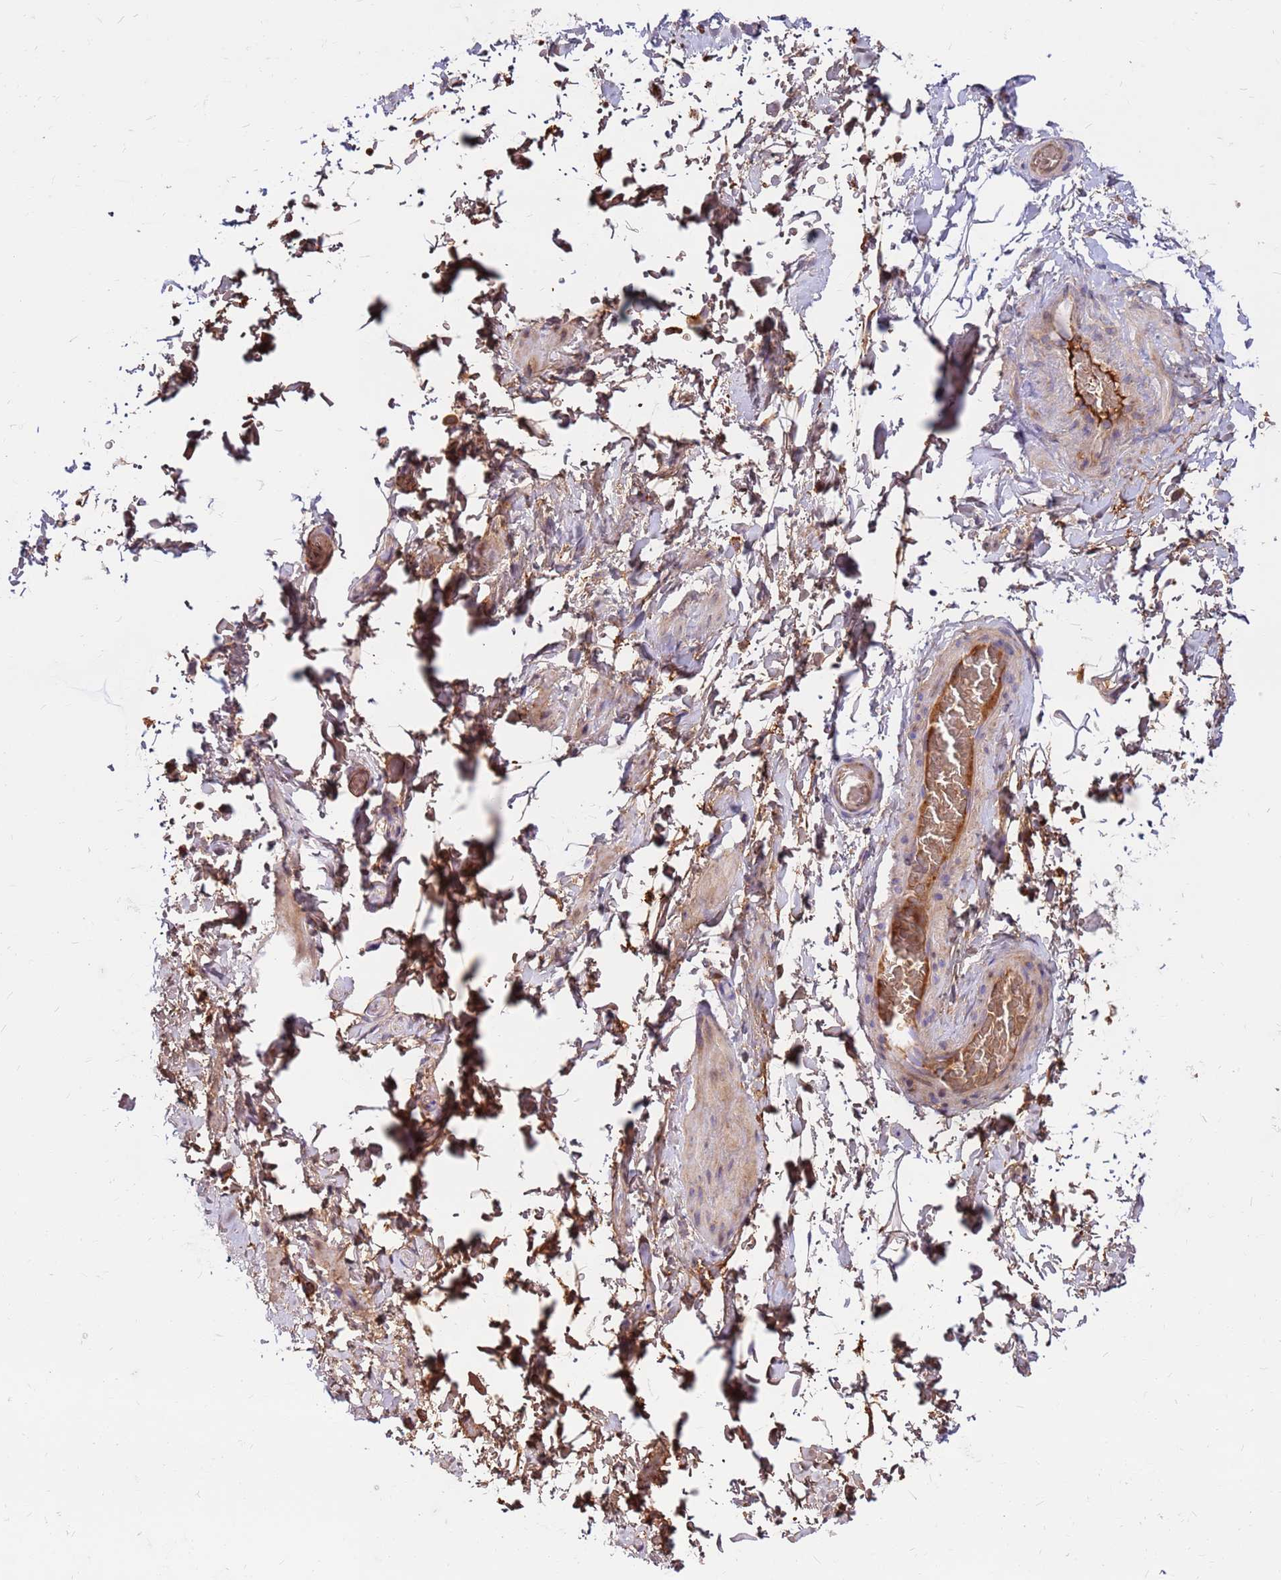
{"staining": {"intensity": "moderate", "quantity": "<25%", "location": "cytoplasmic/membranous"}, "tissue": "adipose tissue", "cell_type": "Adipocytes", "image_type": "normal", "snomed": [{"axis": "morphology", "description": "Normal tissue, NOS"}, {"axis": "topography", "description": "Soft tissue"}, {"axis": "topography", "description": "Vascular tissue"}], "caption": "Protein staining by IHC reveals moderate cytoplasmic/membranous expression in approximately <25% of adipocytes in benign adipose tissue. Using DAB (brown) and hematoxylin (blue) stains, captured at high magnification using brightfield microscopy.", "gene": "ZNF669", "patient": {"sex": "male", "age": 41}}